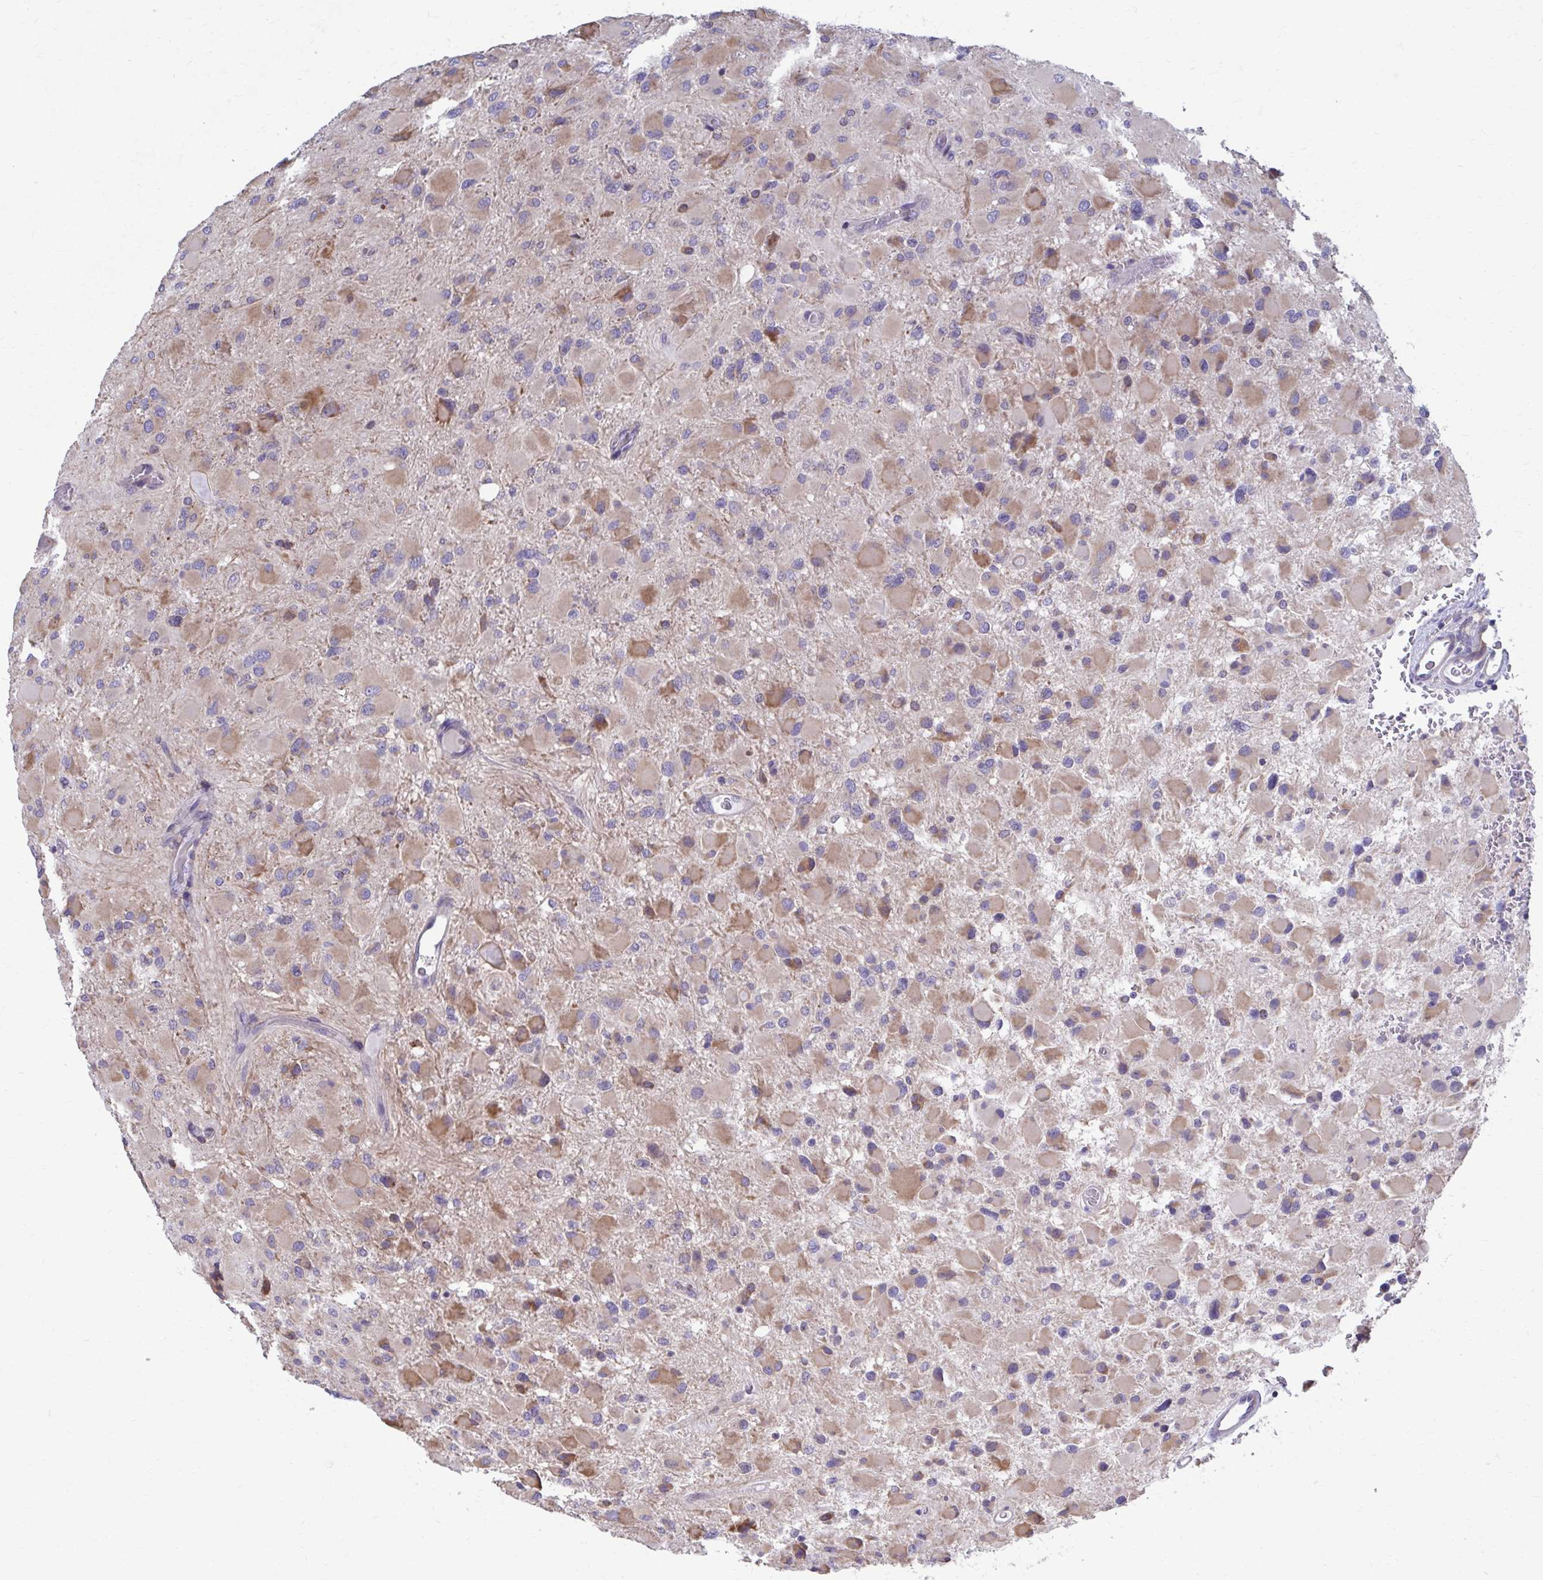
{"staining": {"intensity": "negative", "quantity": "none", "location": "none"}, "tissue": "glioma", "cell_type": "Tumor cells", "image_type": "cancer", "snomed": [{"axis": "morphology", "description": "Glioma, malignant, High grade"}, {"axis": "topography", "description": "Cerebral cortex"}], "caption": "Immunohistochemistry image of glioma stained for a protein (brown), which exhibits no positivity in tumor cells. Nuclei are stained in blue.", "gene": "FKBP2", "patient": {"sex": "female", "age": 36}}